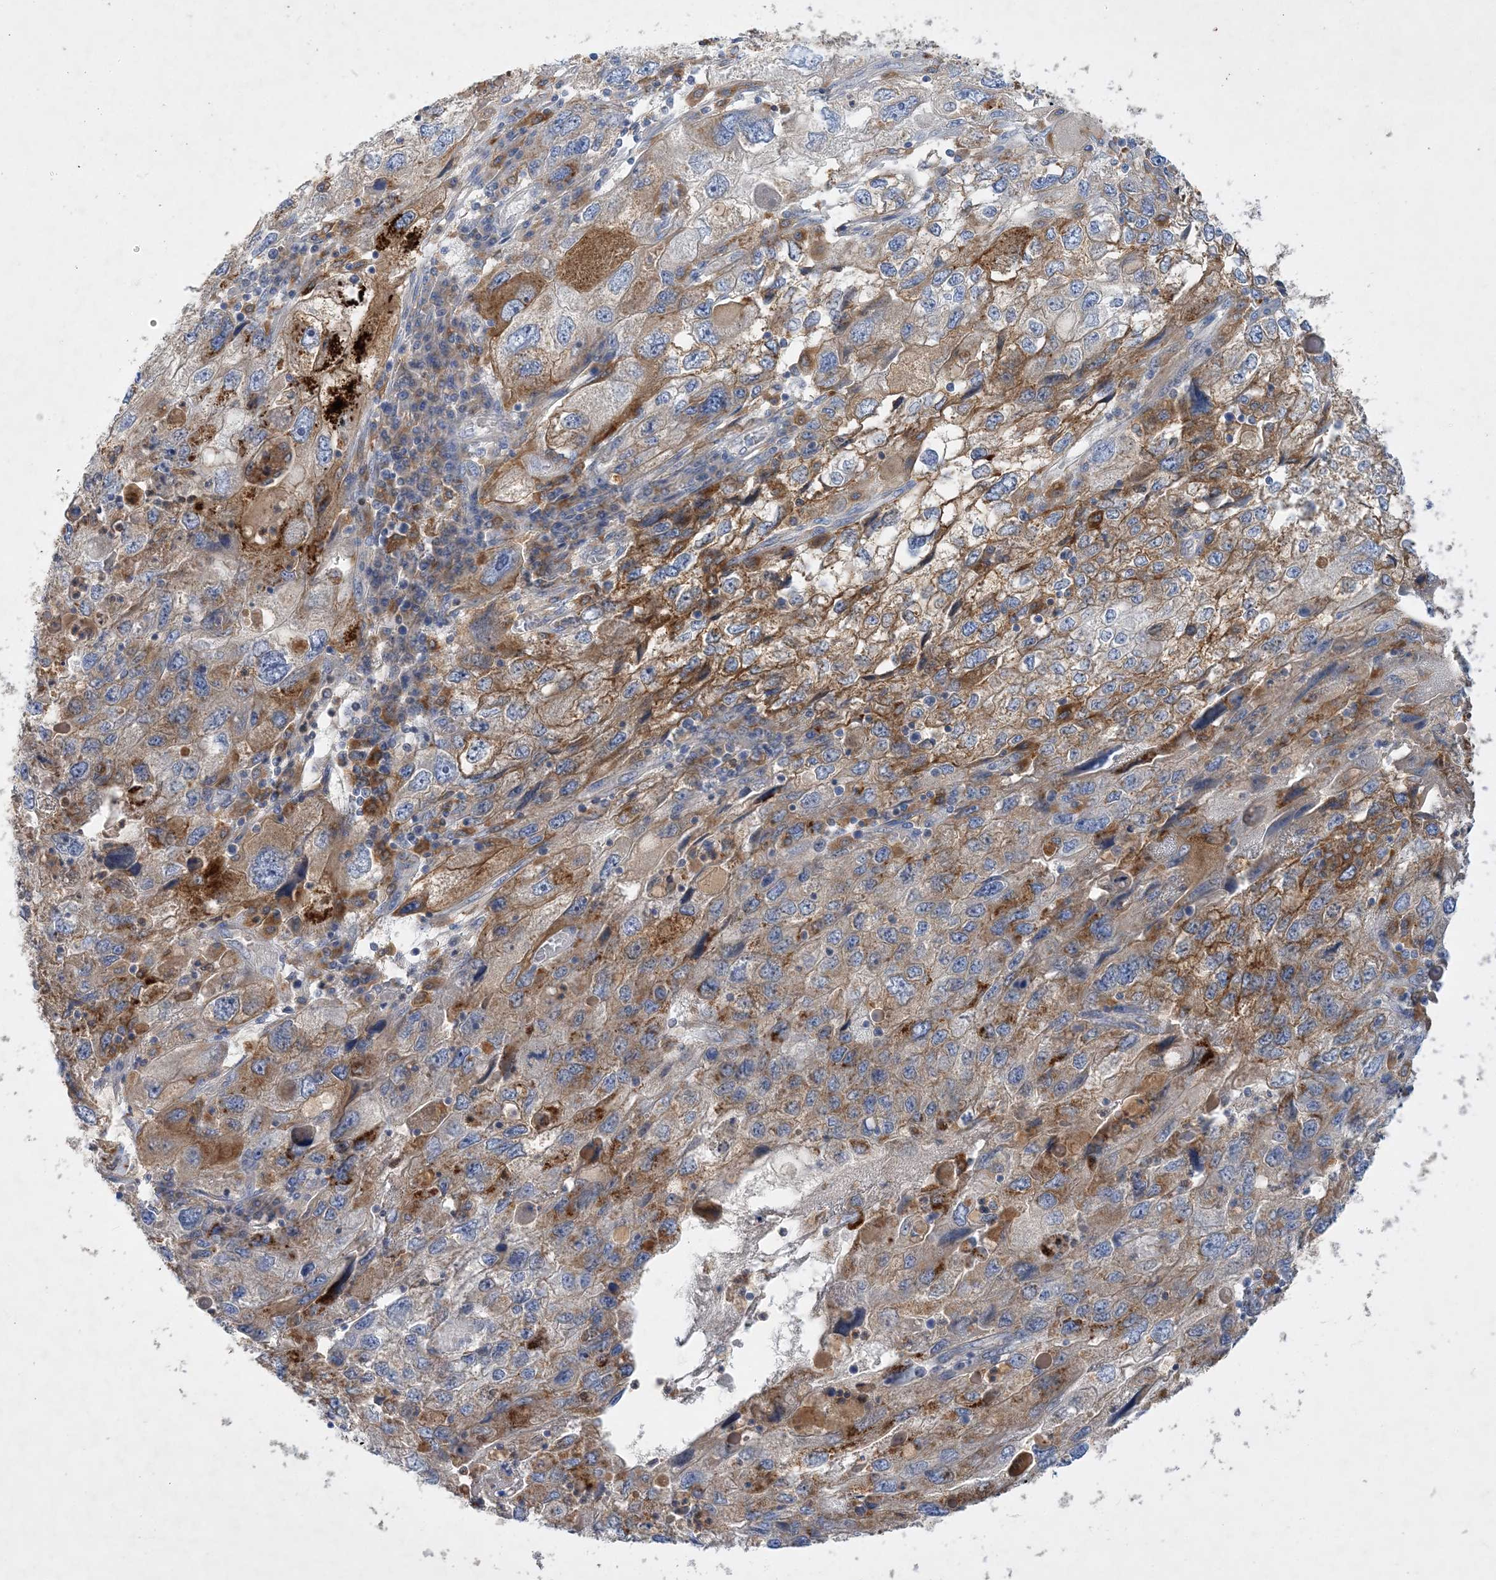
{"staining": {"intensity": "moderate", "quantity": ">75%", "location": "cytoplasmic/membranous"}, "tissue": "endometrial cancer", "cell_type": "Tumor cells", "image_type": "cancer", "snomed": [{"axis": "morphology", "description": "Adenocarcinoma, NOS"}, {"axis": "topography", "description": "Endometrium"}], "caption": "There is medium levels of moderate cytoplasmic/membranous positivity in tumor cells of endometrial cancer, as demonstrated by immunohistochemical staining (brown color).", "gene": "GRINA", "patient": {"sex": "female", "age": 49}}